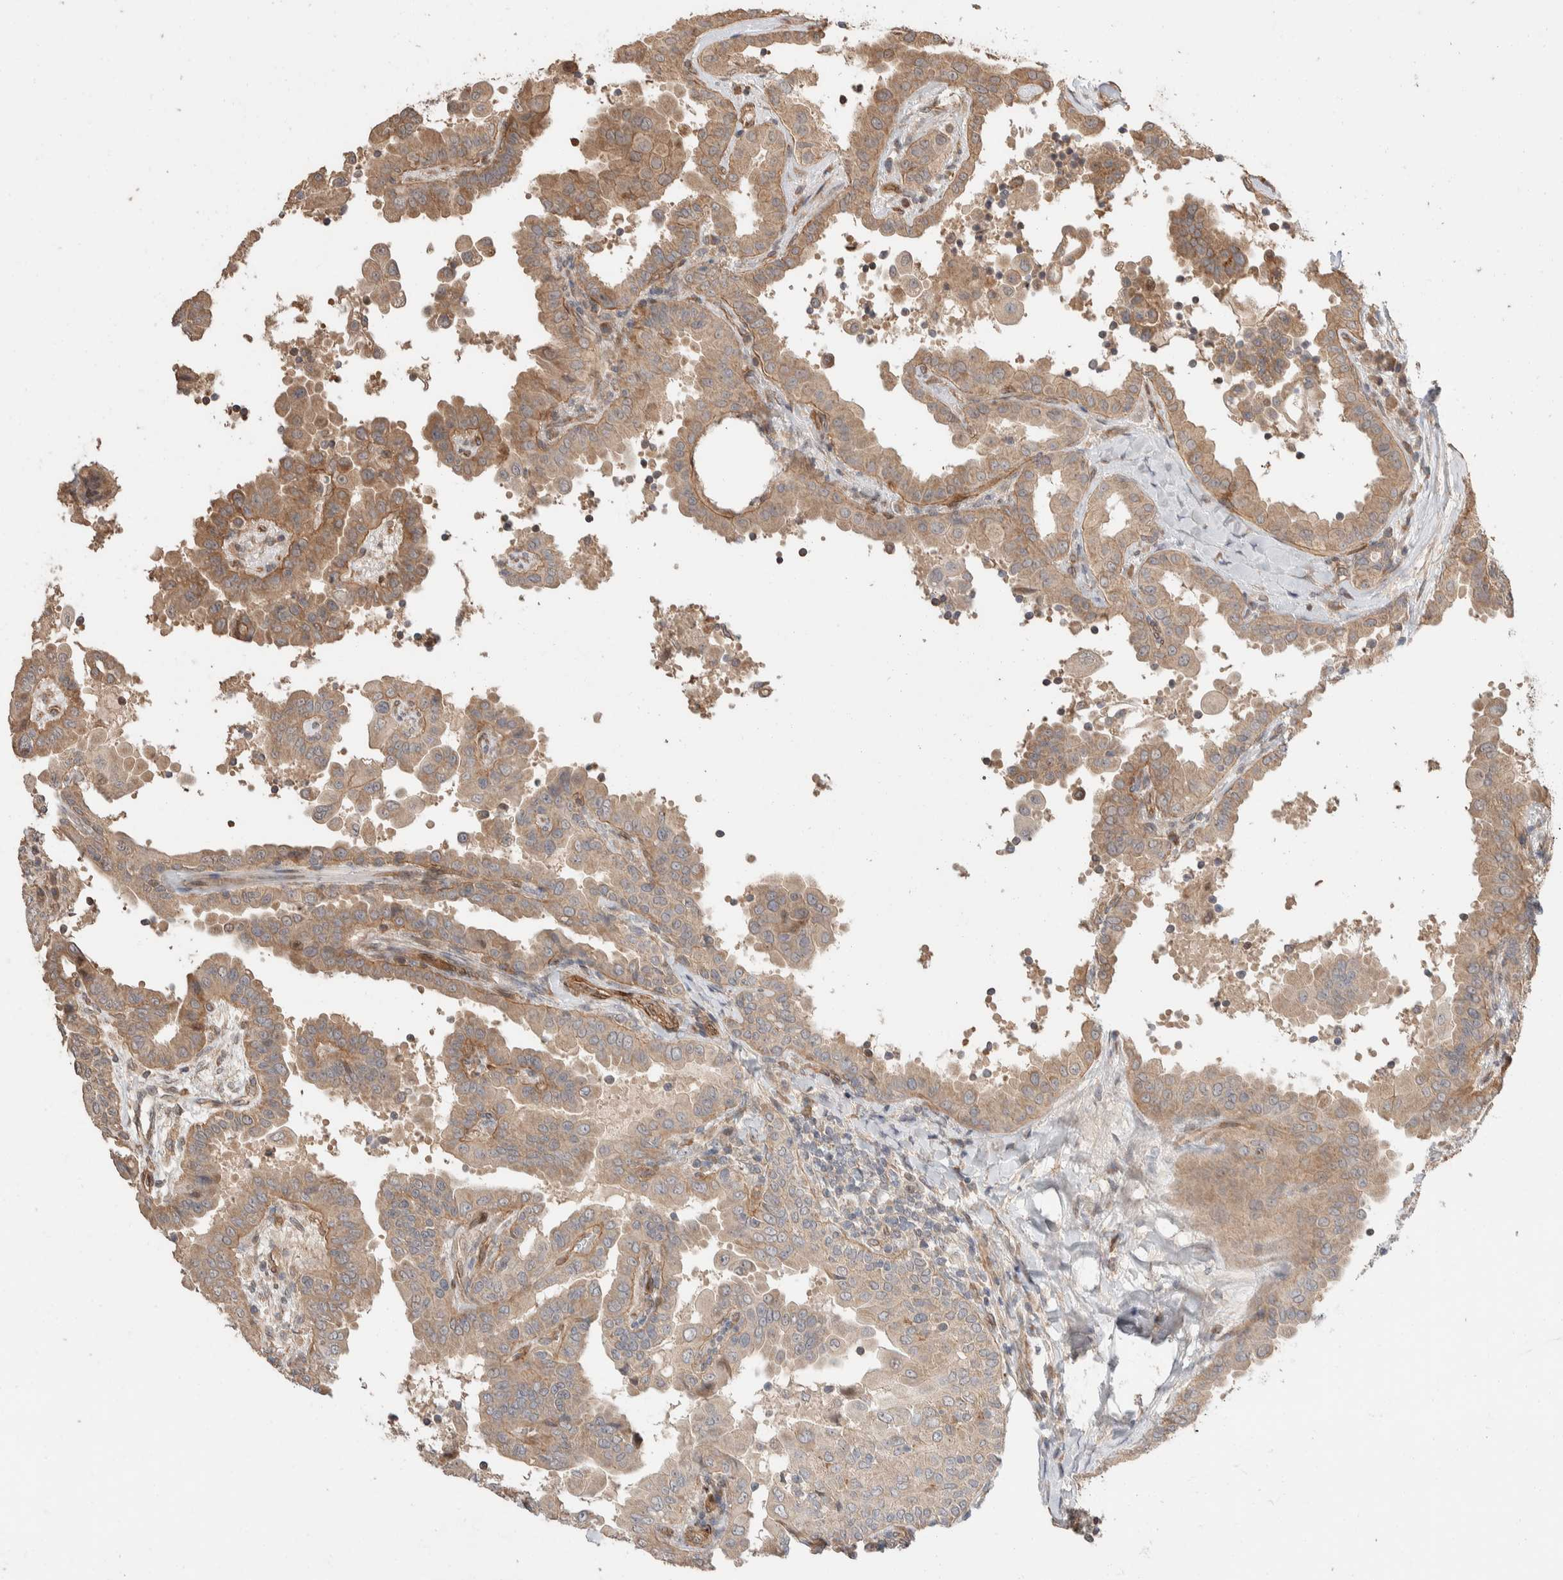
{"staining": {"intensity": "weak", "quantity": ">75%", "location": "cytoplasmic/membranous"}, "tissue": "thyroid cancer", "cell_type": "Tumor cells", "image_type": "cancer", "snomed": [{"axis": "morphology", "description": "Papillary adenocarcinoma, NOS"}, {"axis": "topography", "description": "Thyroid gland"}], "caption": "Protein staining displays weak cytoplasmic/membranous positivity in approximately >75% of tumor cells in thyroid cancer.", "gene": "ERC1", "patient": {"sex": "male", "age": 33}}